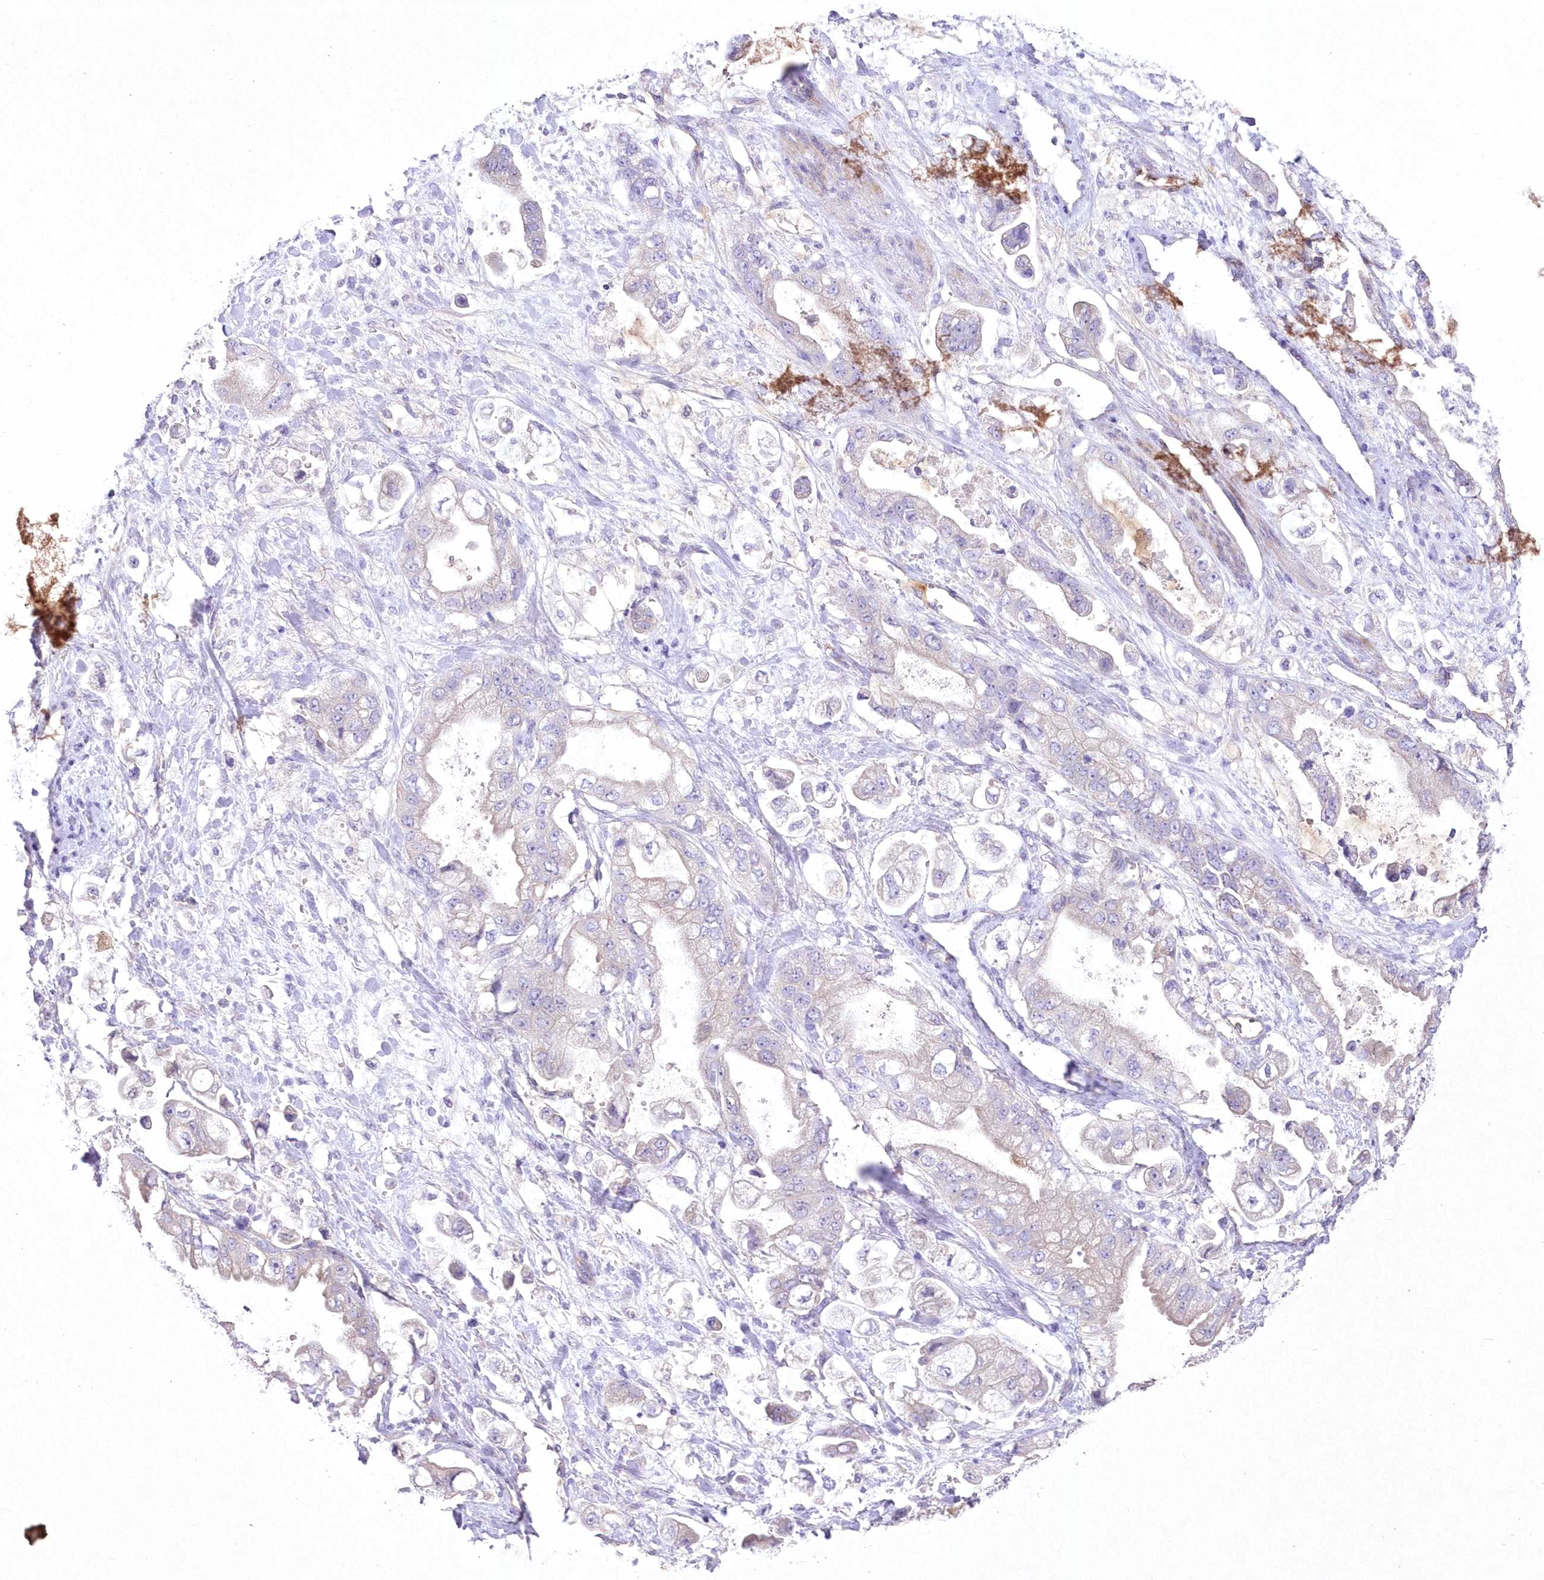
{"staining": {"intensity": "weak", "quantity": "<25%", "location": "cytoplasmic/membranous"}, "tissue": "stomach cancer", "cell_type": "Tumor cells", "image_type": "cancer", "snomed": [{"axis": "morphology", "description": "Adenocarcinoma, NOS"}, {"axis": "topography", "description": "Stomach"}], "caption": "This is a image of immunohistochemistry (IHC) staining of stomach adenocarcinoma, which shows no staining in tumor cells.", "gene": "ITSN2", "patient": {"sex": "male", "age": 62}}